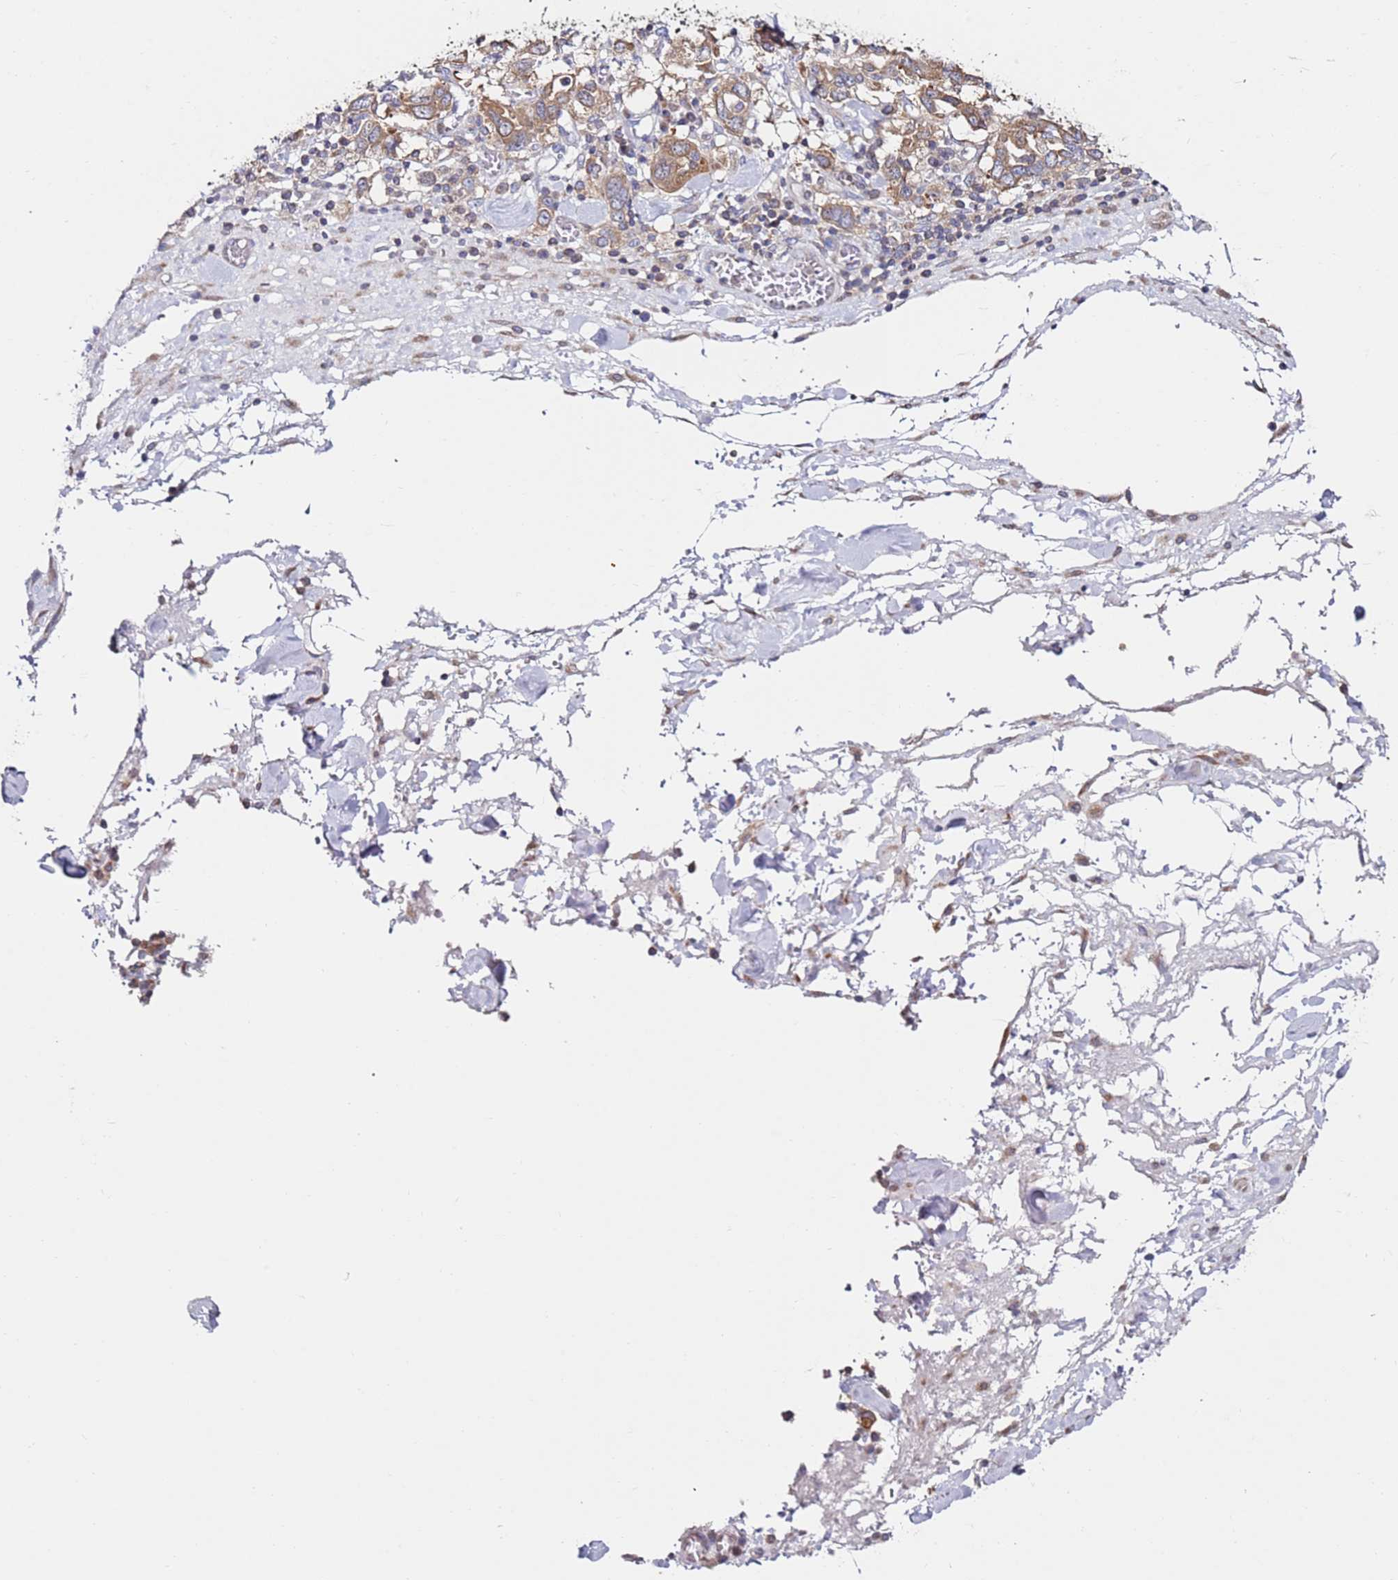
{"staining": {"intensity": "moderate", "quantity": ">75%", "location": "cytoplasmic/membranous"}, "tissue": "stomach cancer", "cell_type": "Tumor cells", "image_type": "cancer", "snomed": [{"axis": "morphology", "description": "Adenocarcinoma, NOS"}, {"axis": "topography", "description": "Stomach, upper"}, {"axis": "topography", "description": "Stomach"}], "caption": "Immunohistochemistry (IHC) (DAB) staining of stomach adenocarcinoma shows moderate cytoplasmic/membranous protein positivity in approximately >75% of tumor cells. Nuclei are stained in blue.", "gene": "CNOT9", "patient": {"sex": "male", "age": 62}}